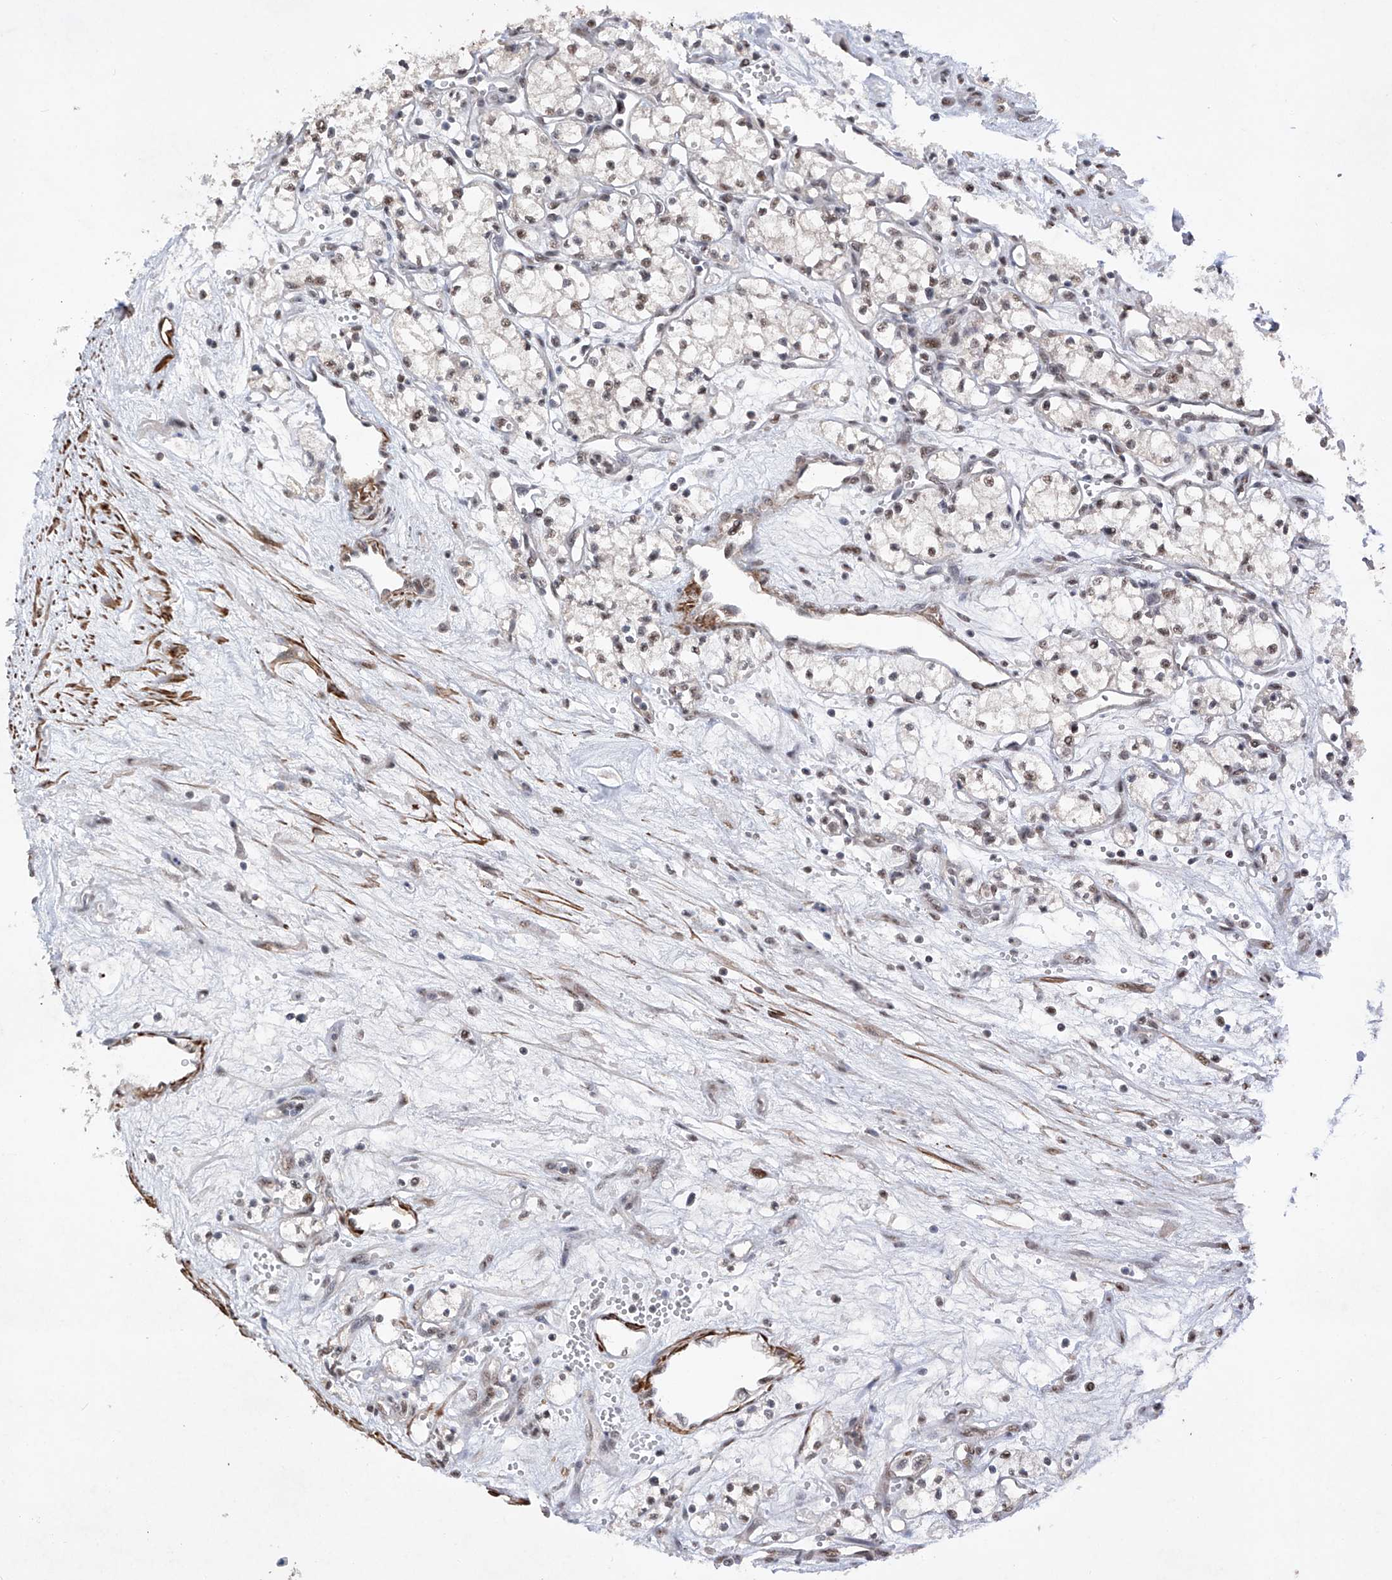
{"staining": {"intensity": "weak", "quantity": "<25%", "location": "nuclear"}, "tissue": "renal cancer", "cell_type": "Tumor cells", "image_type": "cancer", "snomed": [{"axis": "morphology", "description": "Adenocarcinoma, NOS"}, {"axis": "topography", "description": "Kidney"}], "caption": "Protein analysis of renal adenocarcinoma reveals no significant staining in tumor cells.", "gene": "NFATC4", "patient": {"sex": "male", "age": 59}}